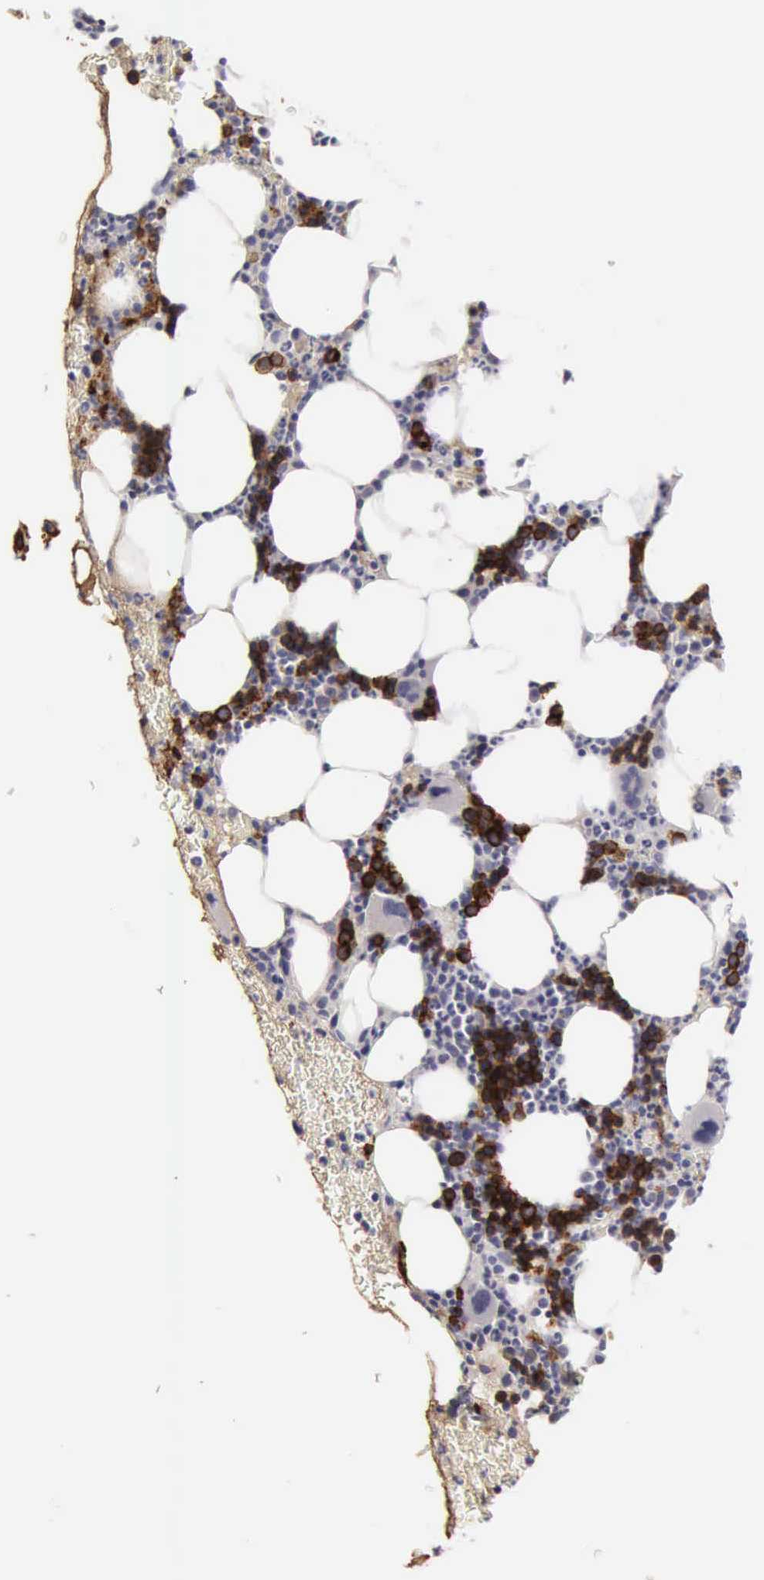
{"staining": {"intensity": "strong", "quantity": "25%-75%", "location": "cytoplasmic/membranous"}, "tissue": "bone marrow", "cell_type": "Hematopoietic cells", "image_type": "normal", "snomed": [{"axis": "morphology", "description": "Normal tissue, NOS"}, {"axis": "topography", "description": "Bone marrow"}], "caption": "A histopathology image of bone marrow stained for a protein shows strong cytoplasmic/membranous brown staining in hematopoietic cells.", "gene": "TFRC", "patient": {"sex": "female", "age": 53}}